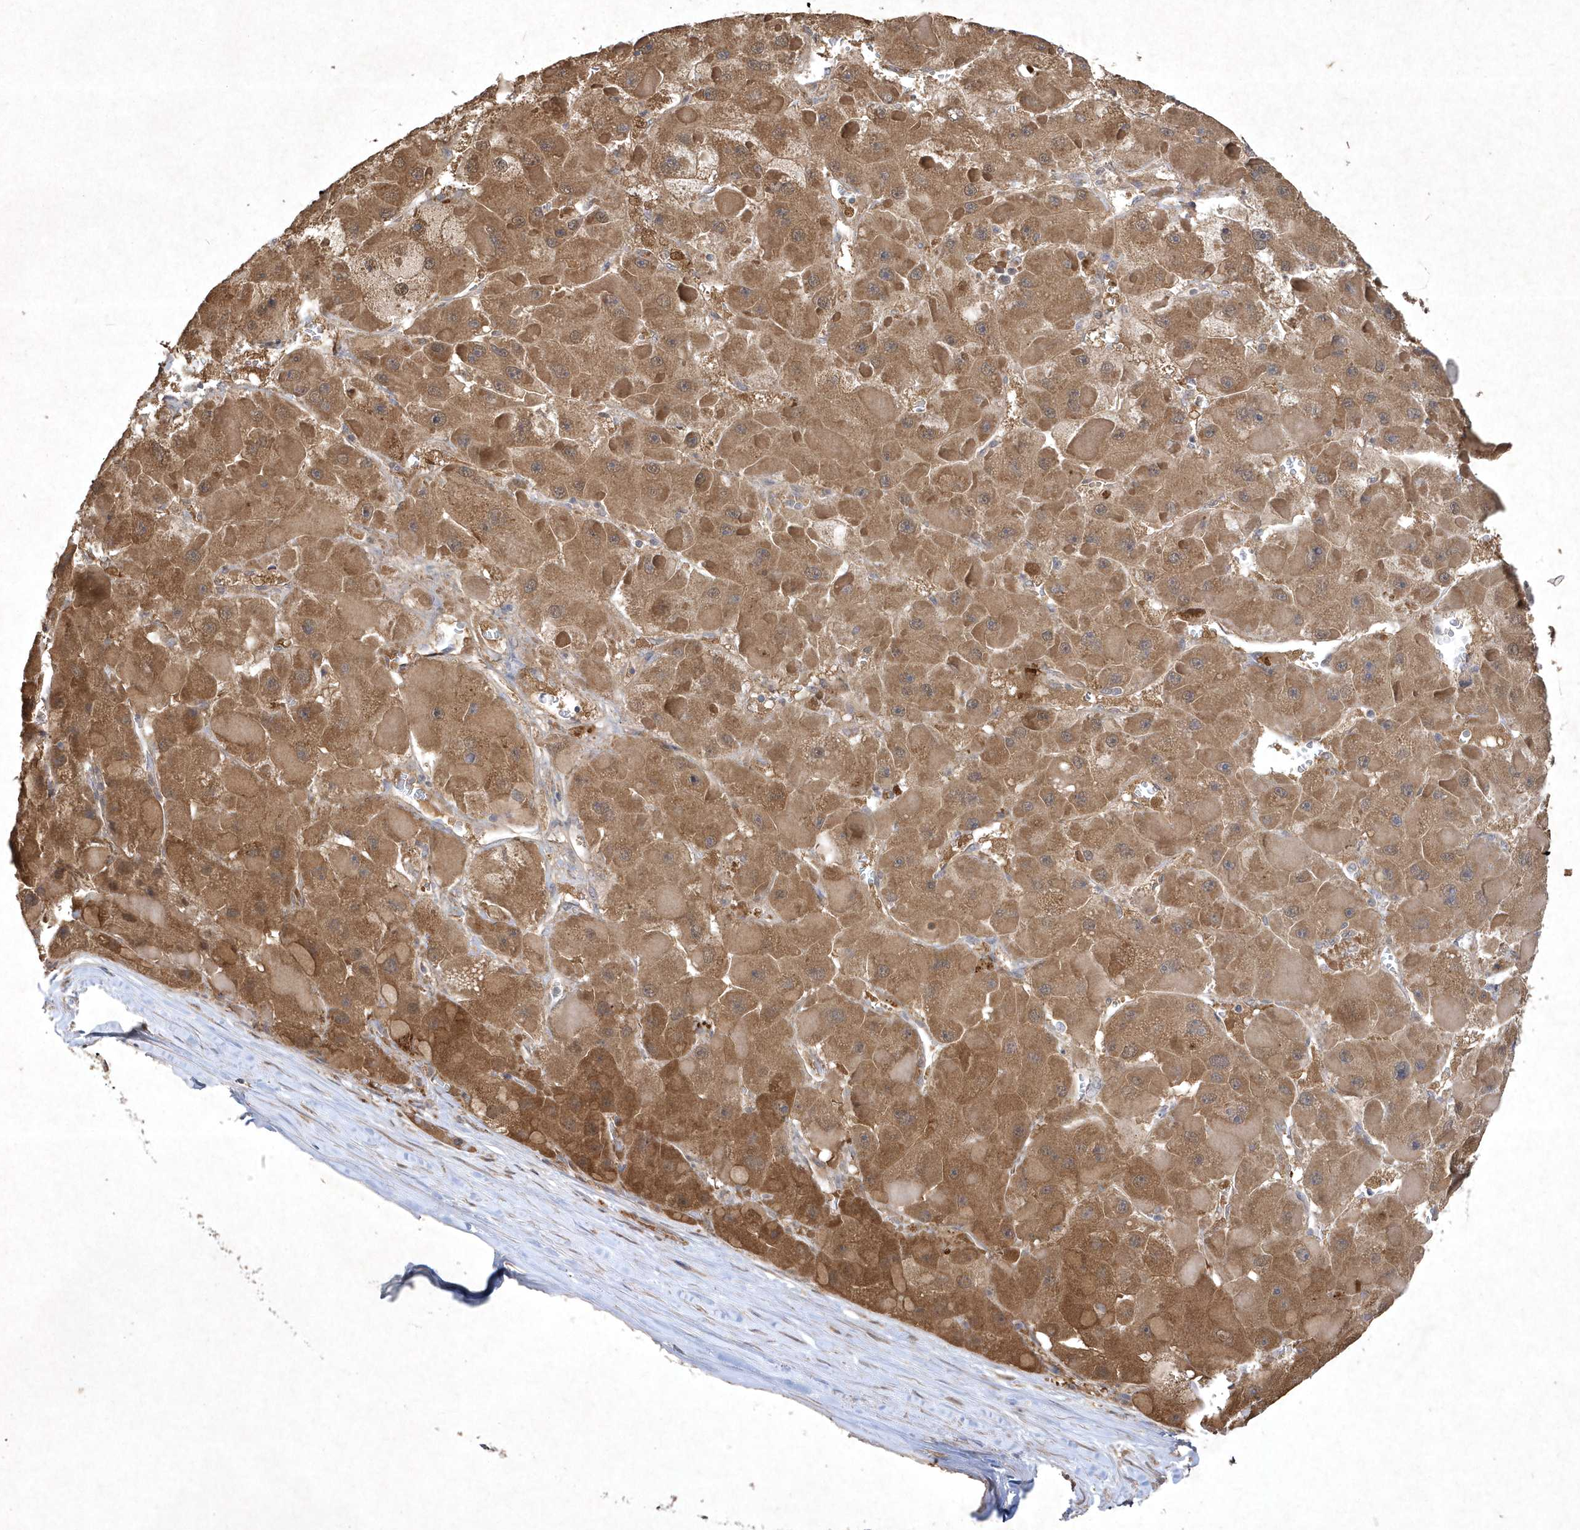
{"staining": {"intensity": "moderate", "quantity": ">75%", "location": "cytoplasmic/membranous"}, "tissue": "liver cancer", "cell_type": "Tumor cells", "image_type": "cancer", "snomed": [{"axis": "morphology", "description": "Carcinoma, Hepatocellular, NOS"}, {"axis": "topography", "description": "Liver"}], "caption": "Immunohistochemical staining of human liver cancer (hepatocellular carcinoma) shows medium levels of moderate cytoplasmic/membranous protein staining in about >75% of tumor cells.", "gene": "AKR7A2", "patient": {"sex": "female", "age": 73}}